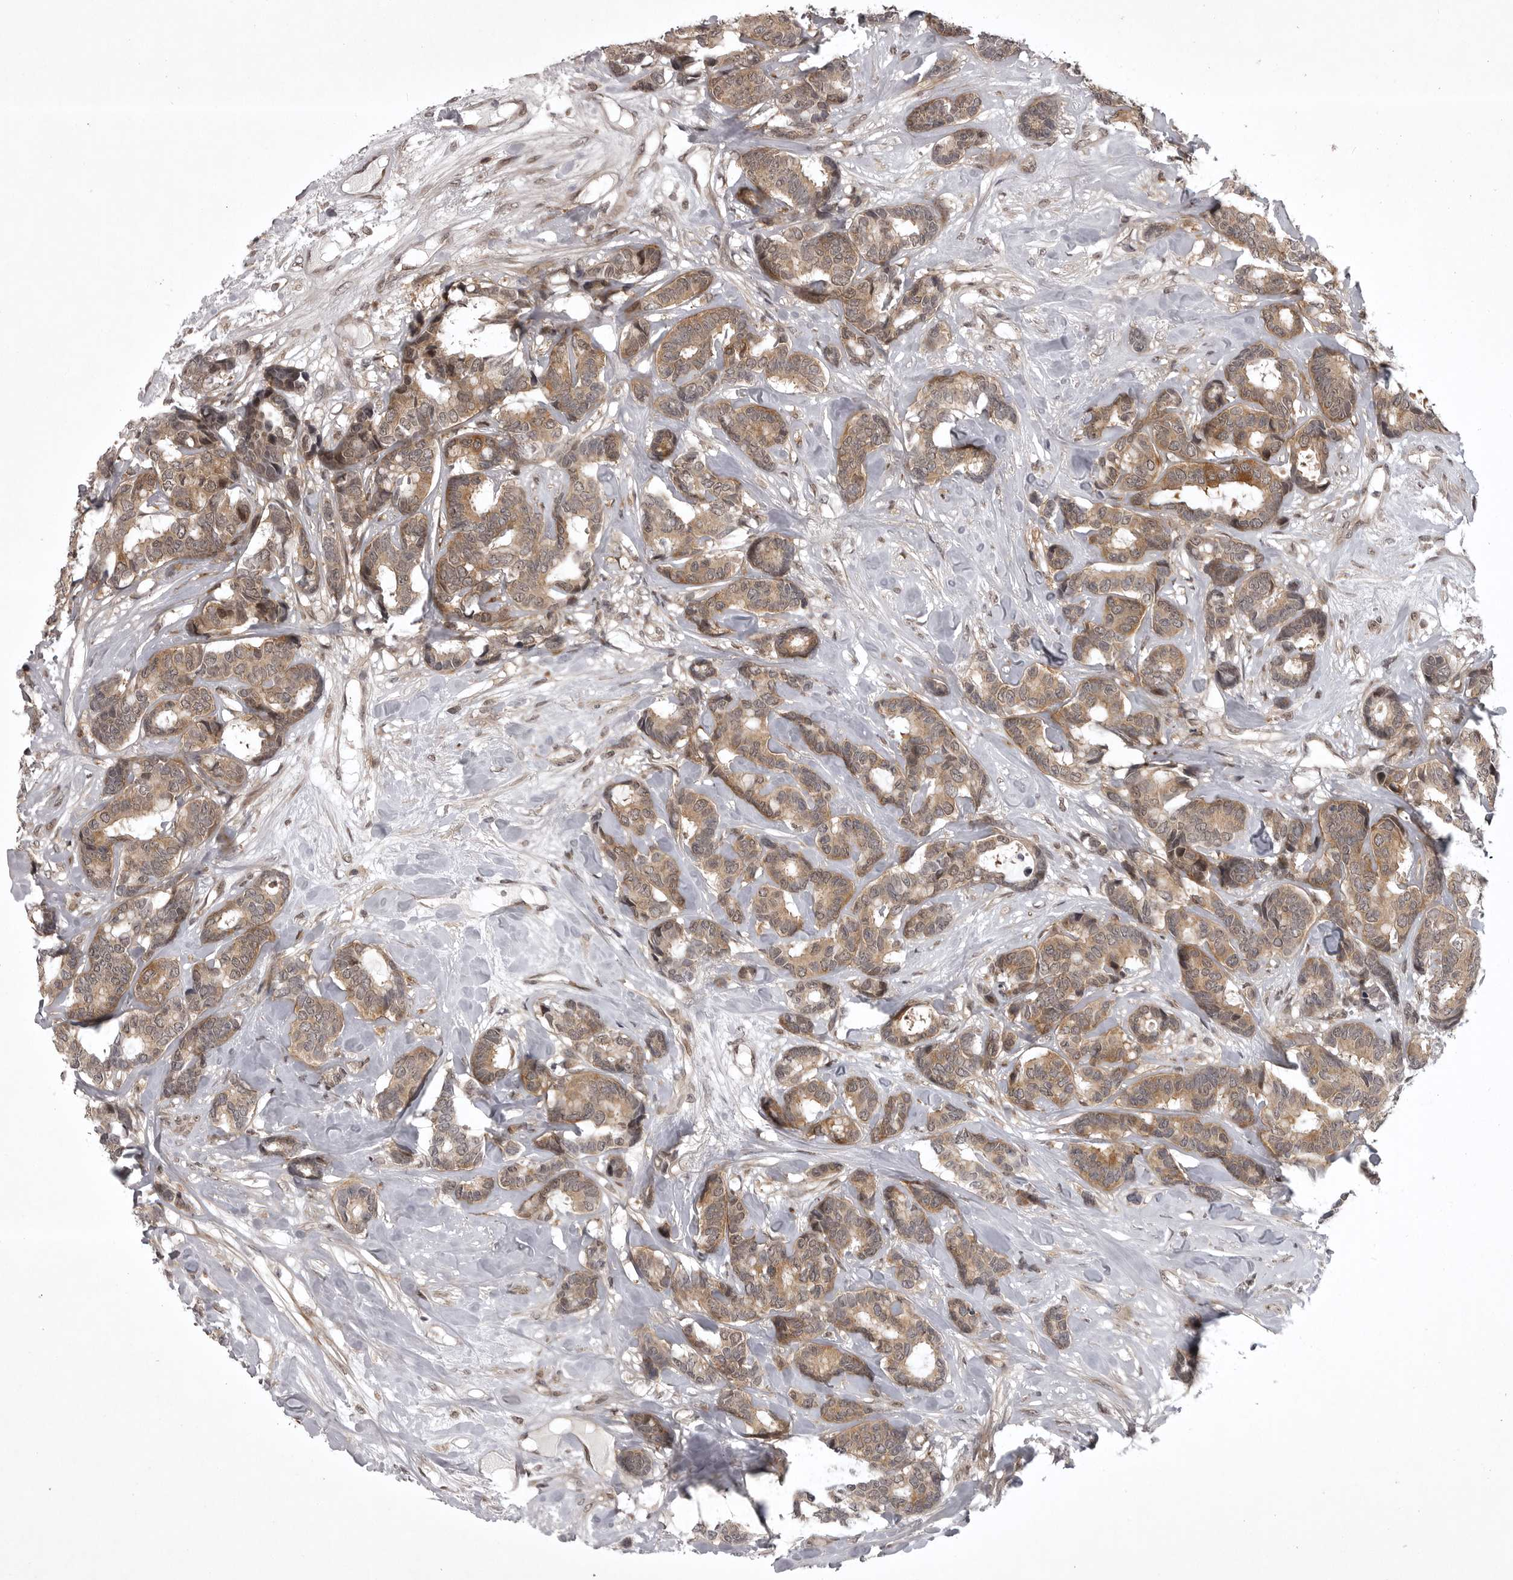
{"staining": {"intensity": "moderate", "quantity": ">75%", "location": "cytoplasmic/membranous"}, "tissue": "breast cancer", "cell_type": "Tumor cells", "image_type": "cancer", "snomed": [{"axis": "morphology", "description": "Duct carcinoma"}, {"axis": "topography", "description": "Breast"}], "caption": "High-power microscopy captured an immunohistochemistry histopathology image of breast infiltrating ductal carcinoma, revealing moderate cytoplasmic/membranous staining in about >75% of tumor cells.", "gene": "SNX16", "patient": {"sex": "female", "age": 87}}